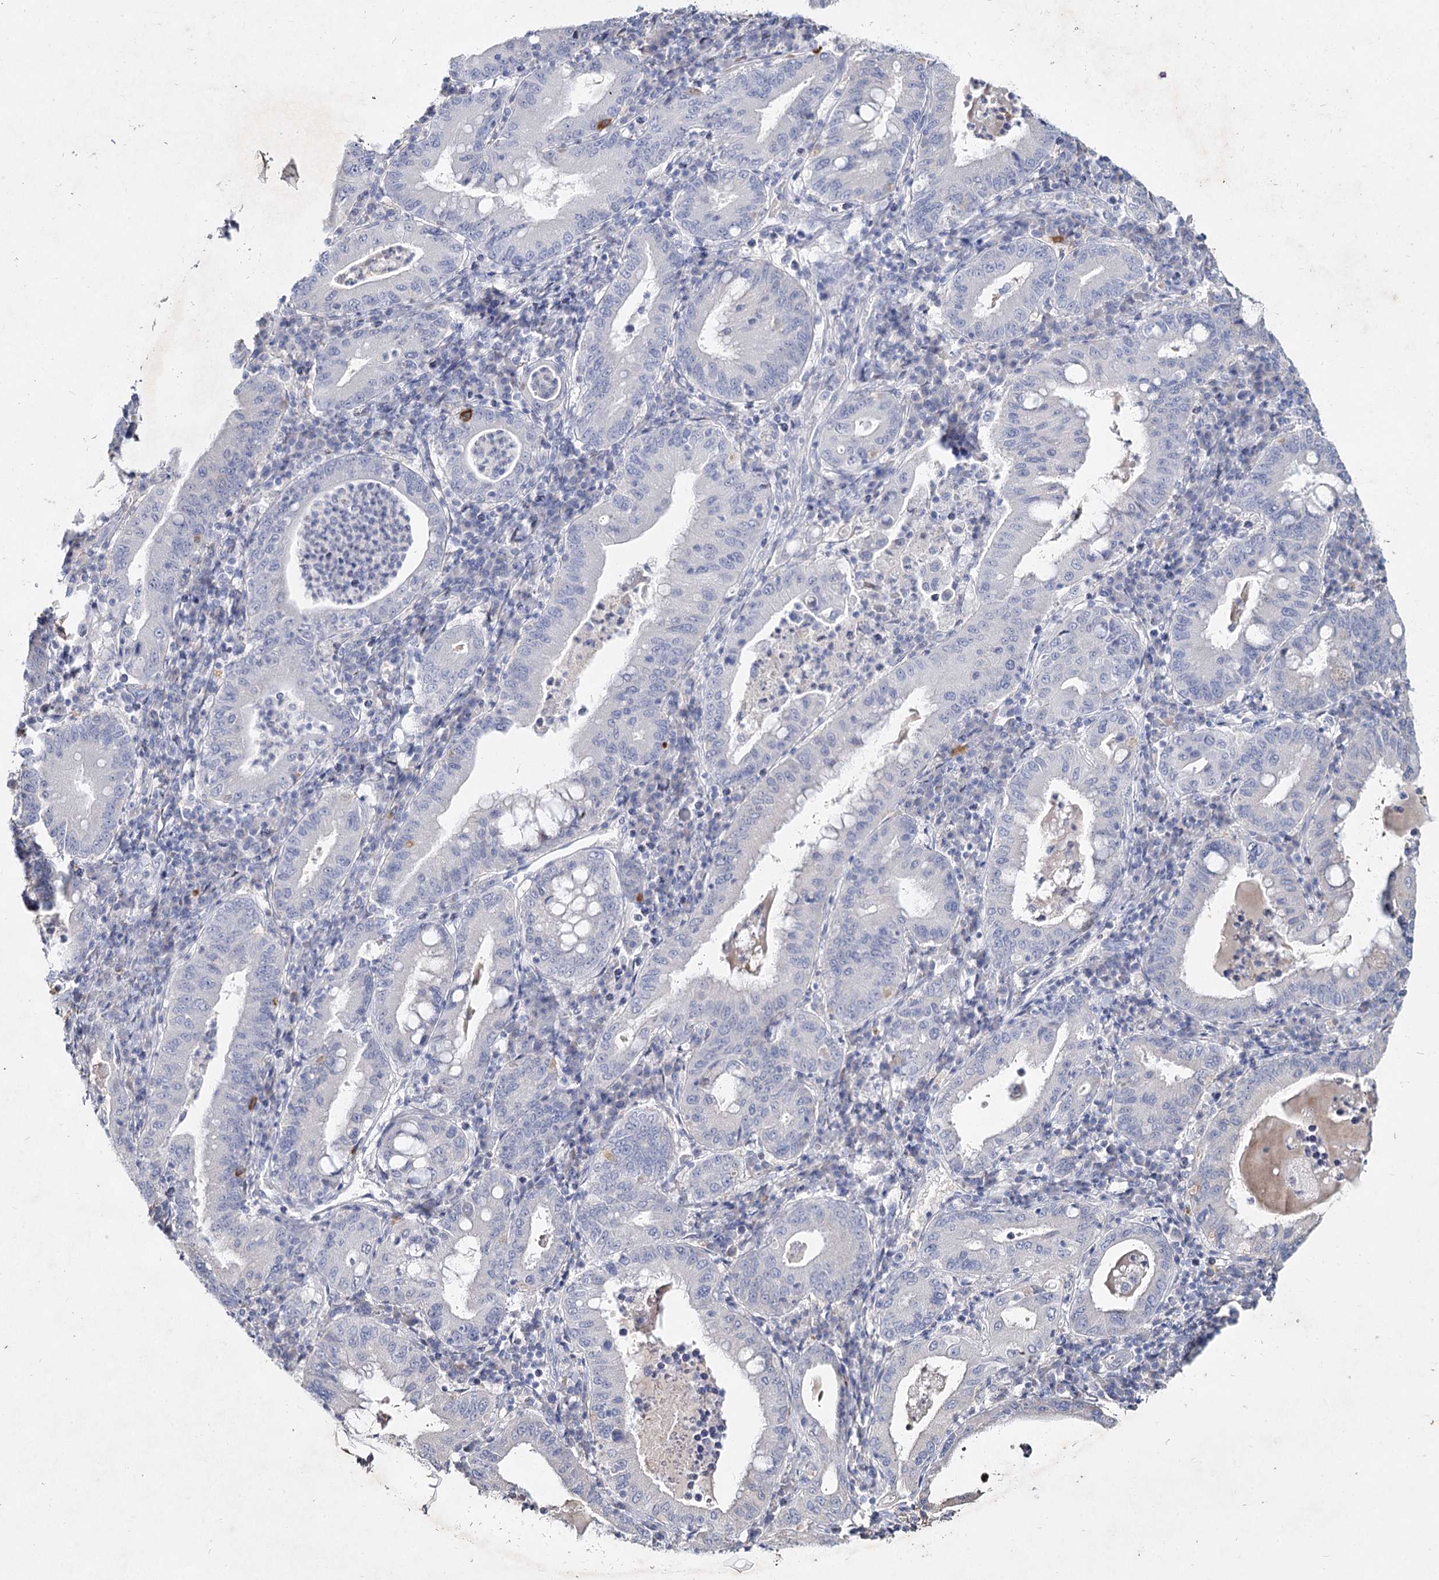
{"staining": {"intensity": "negative", "quantity": "none", "location": "none"}, "tissue": "stomach cancer", "cell_type": "Tumor cells", "image_type": "cancer", "snomed": [{"axis": "morphology", "description": "Normal tissue, NOS"}, {"axis": "morphology", "description": "Adenocarcinoma, NOS"}, {"axis": "topography", "description": "Esophagus"}, {"axis": "topography", "description": "Stomach, upper"}, {"axis": "topography", "description": "Peripheral nerve tissue"}], "caption": "This is an immunohistochemistry (IHC) image of adenocarcinoma (stomach). There is no staining in tumor cells.", "gene": "CCDC73", "patient": {"sex": "male", "age": 62}}